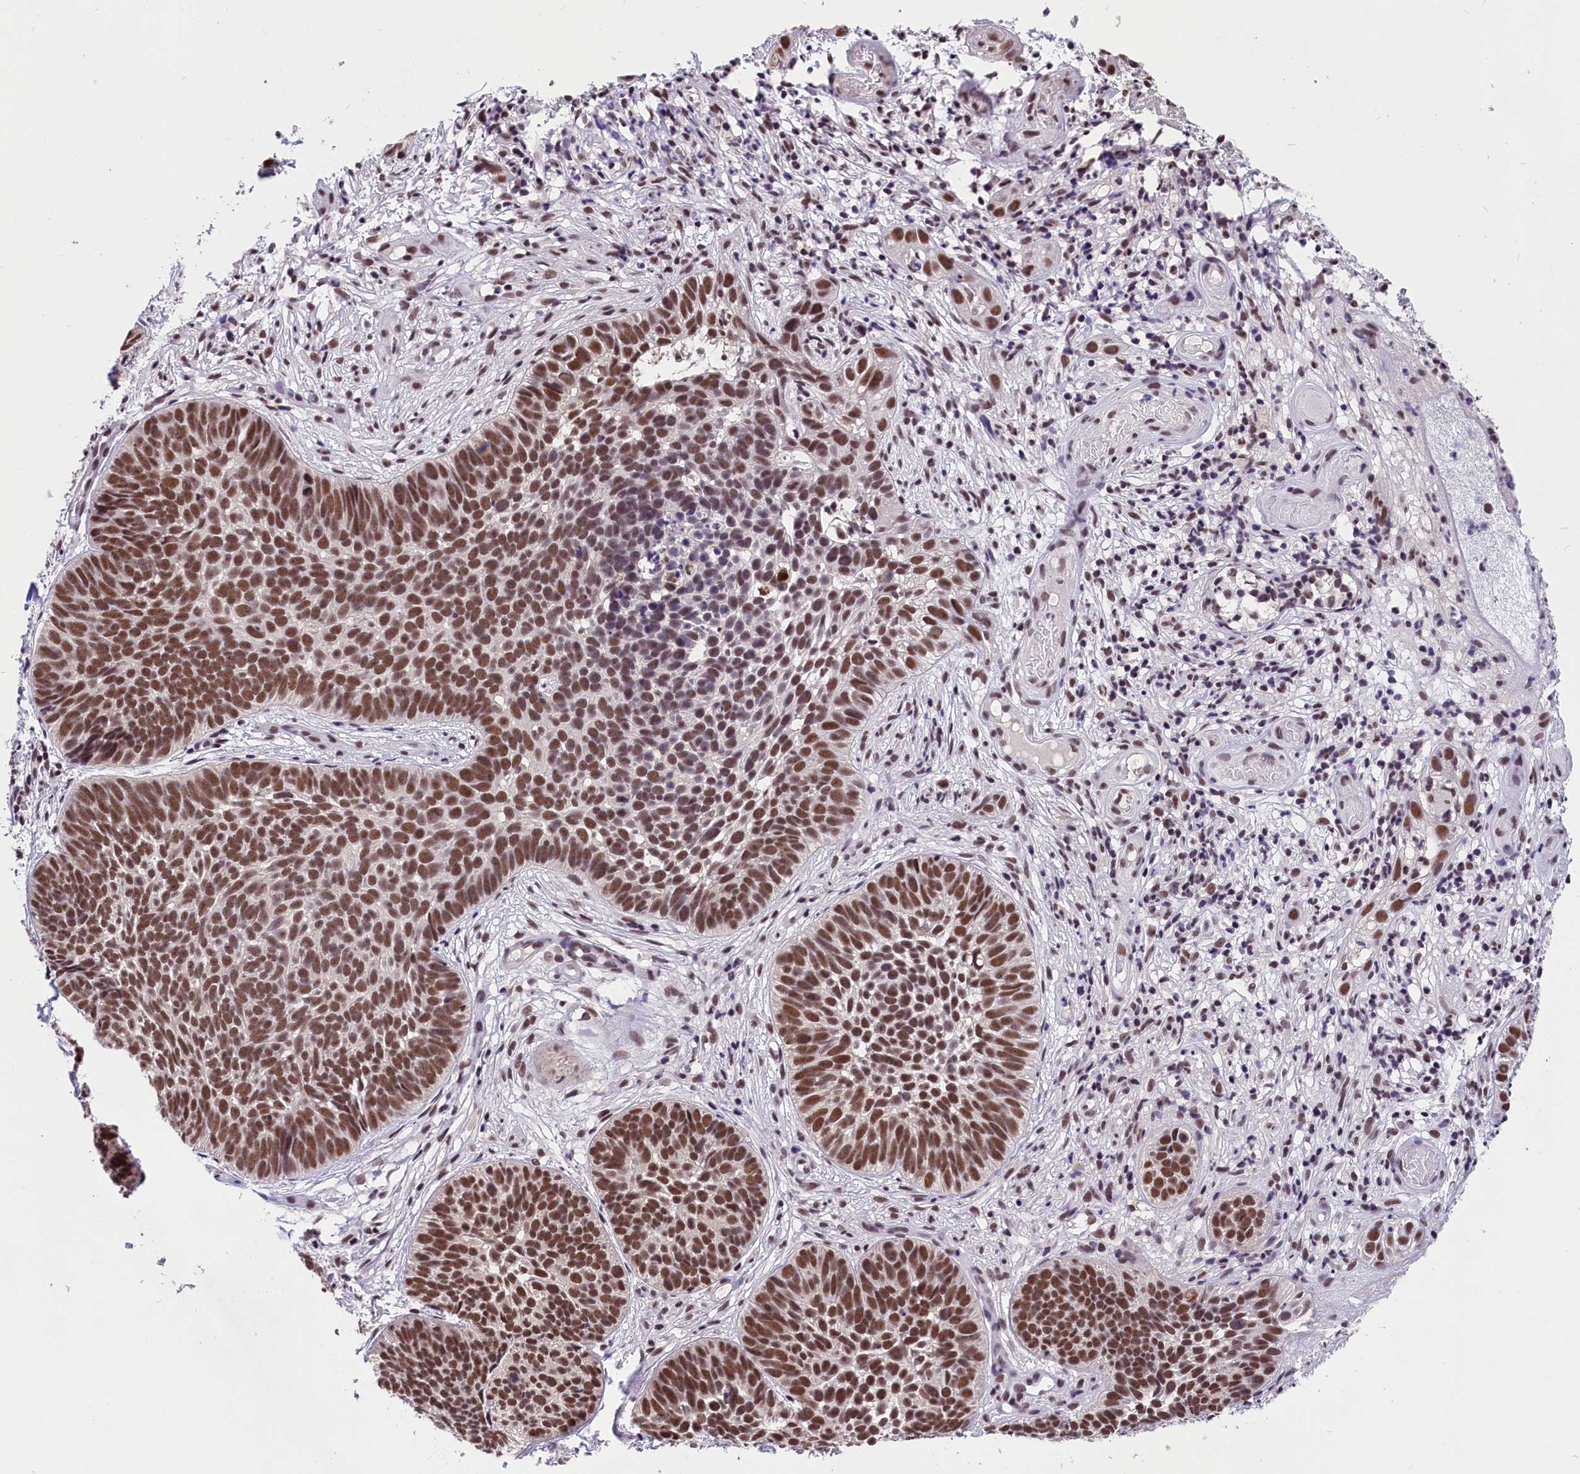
{"staining": {"intensity": "strong", "quantity": ">75%", "location": "nuclear"}, "tissue": "skin cancer", "cell_type": "Tumor cells", "image_type": "cancer", "snomed": [{"axis": "morphology", "description": "Basal cell carcinoma"}, {"axis": "topography", "description": "Skin"}], "caption": "A brown stain labels strong nuclear positivity of a protein in human basal cell carcinoma (skin) tumor cells. The staining was performed using DAB to visualize the protein expression in brown, while the nuclei were stained in blue with hematoxylin (Magnification: 20x).", "gene": "ZC3H4", "patient": {"sex": "male", "age": 89}}